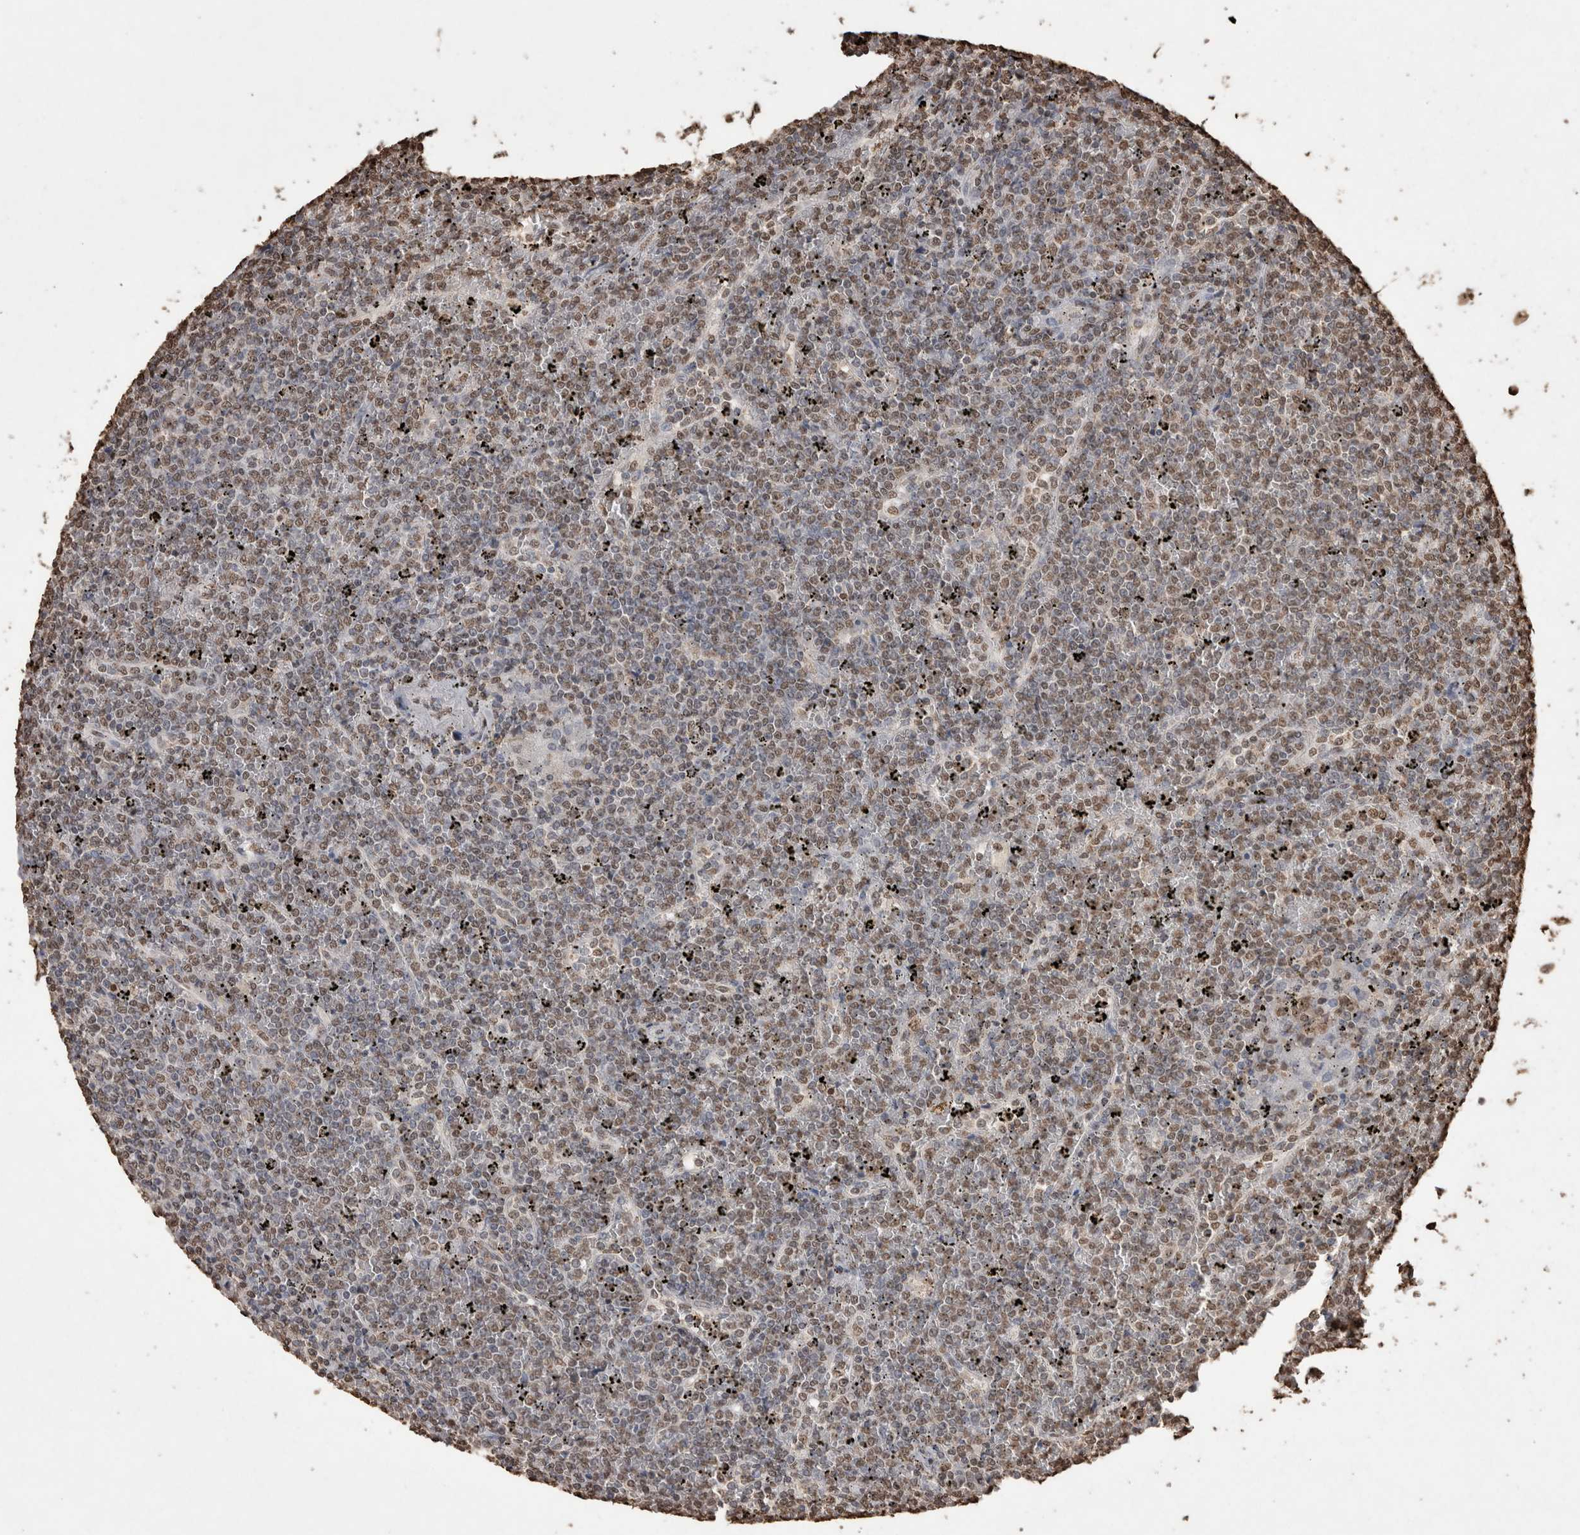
{"staining": {"intensity": "moderate", "quantity": ">75%", "location": "nuclear"}, "tissue": "lymphoma", "cell_type": "Tumor cells", "image_type": "cancer", "snomed": [{"axis": "morphology", "description": "Malignant lymphoma, non-Hodgkin's type, Low grade"}, {"axis": "topography", "description": "Spleen"}], "caption": "Brown immunohistochemical staining in human lymphoma reveals moderate nuclear expression in about >75% of tumor cells.", "gene": "POU5F1", "patient": {"sex": "female", "age": 19}}